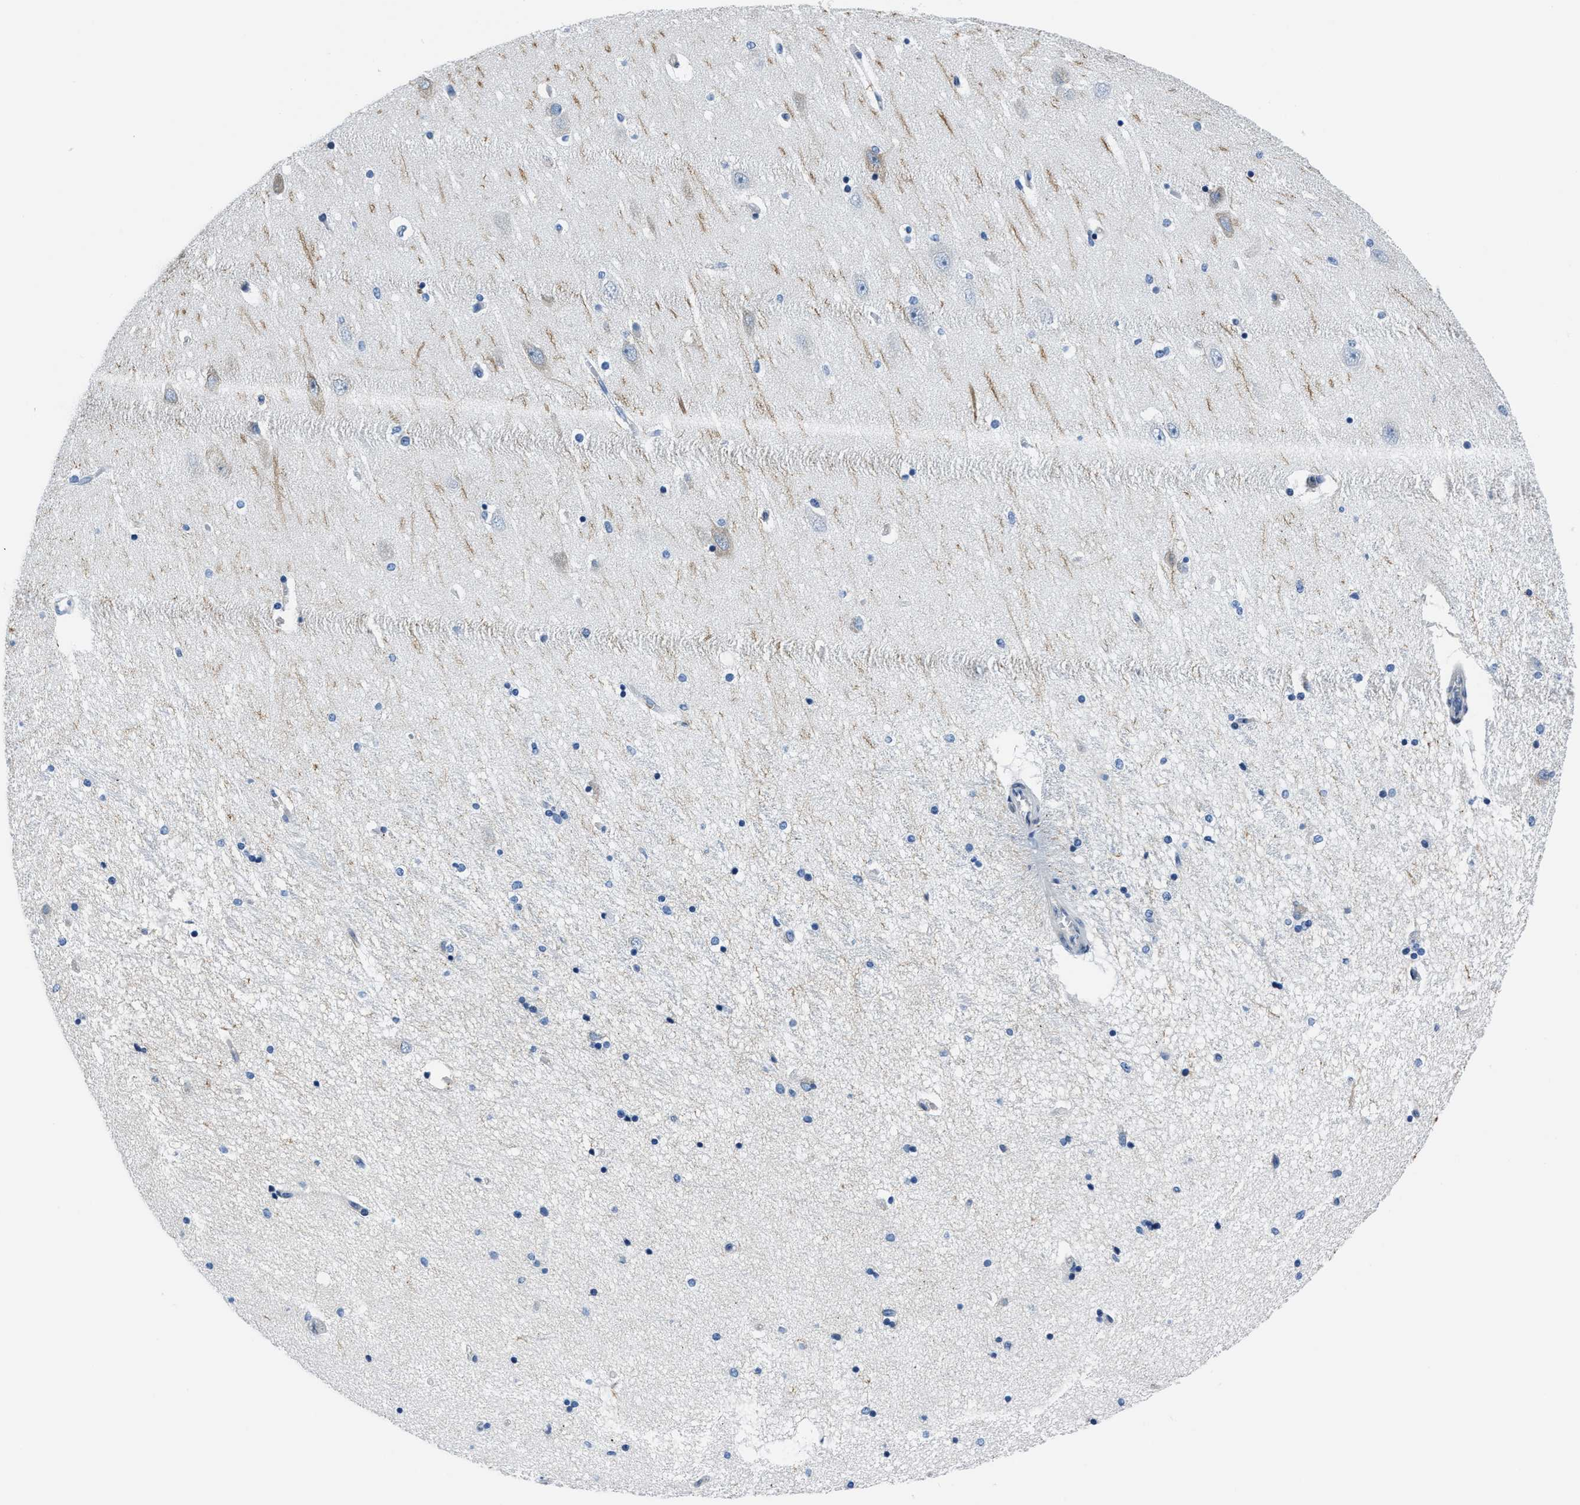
{"staining": {"intensity": "negative", "quantity": "none", "location": "none"}, "tissue": "hippocampus", "cell_type": "Glial cells", "image_type": "normal", "snomed": [{"axis": "morphology", "description": "Normal tissue, NOS"}, {"axis": "topography", "description": "Hippocampus"}], "caption": "An IHC micrograph of normal hippocampus is shown. There is no staining in glial cells of hippocampus. (DAB immunohistochemistry with hematoxylin counter stain).", "gene": "ASZ1", "patient": {"sex": "female", "age": 54}}